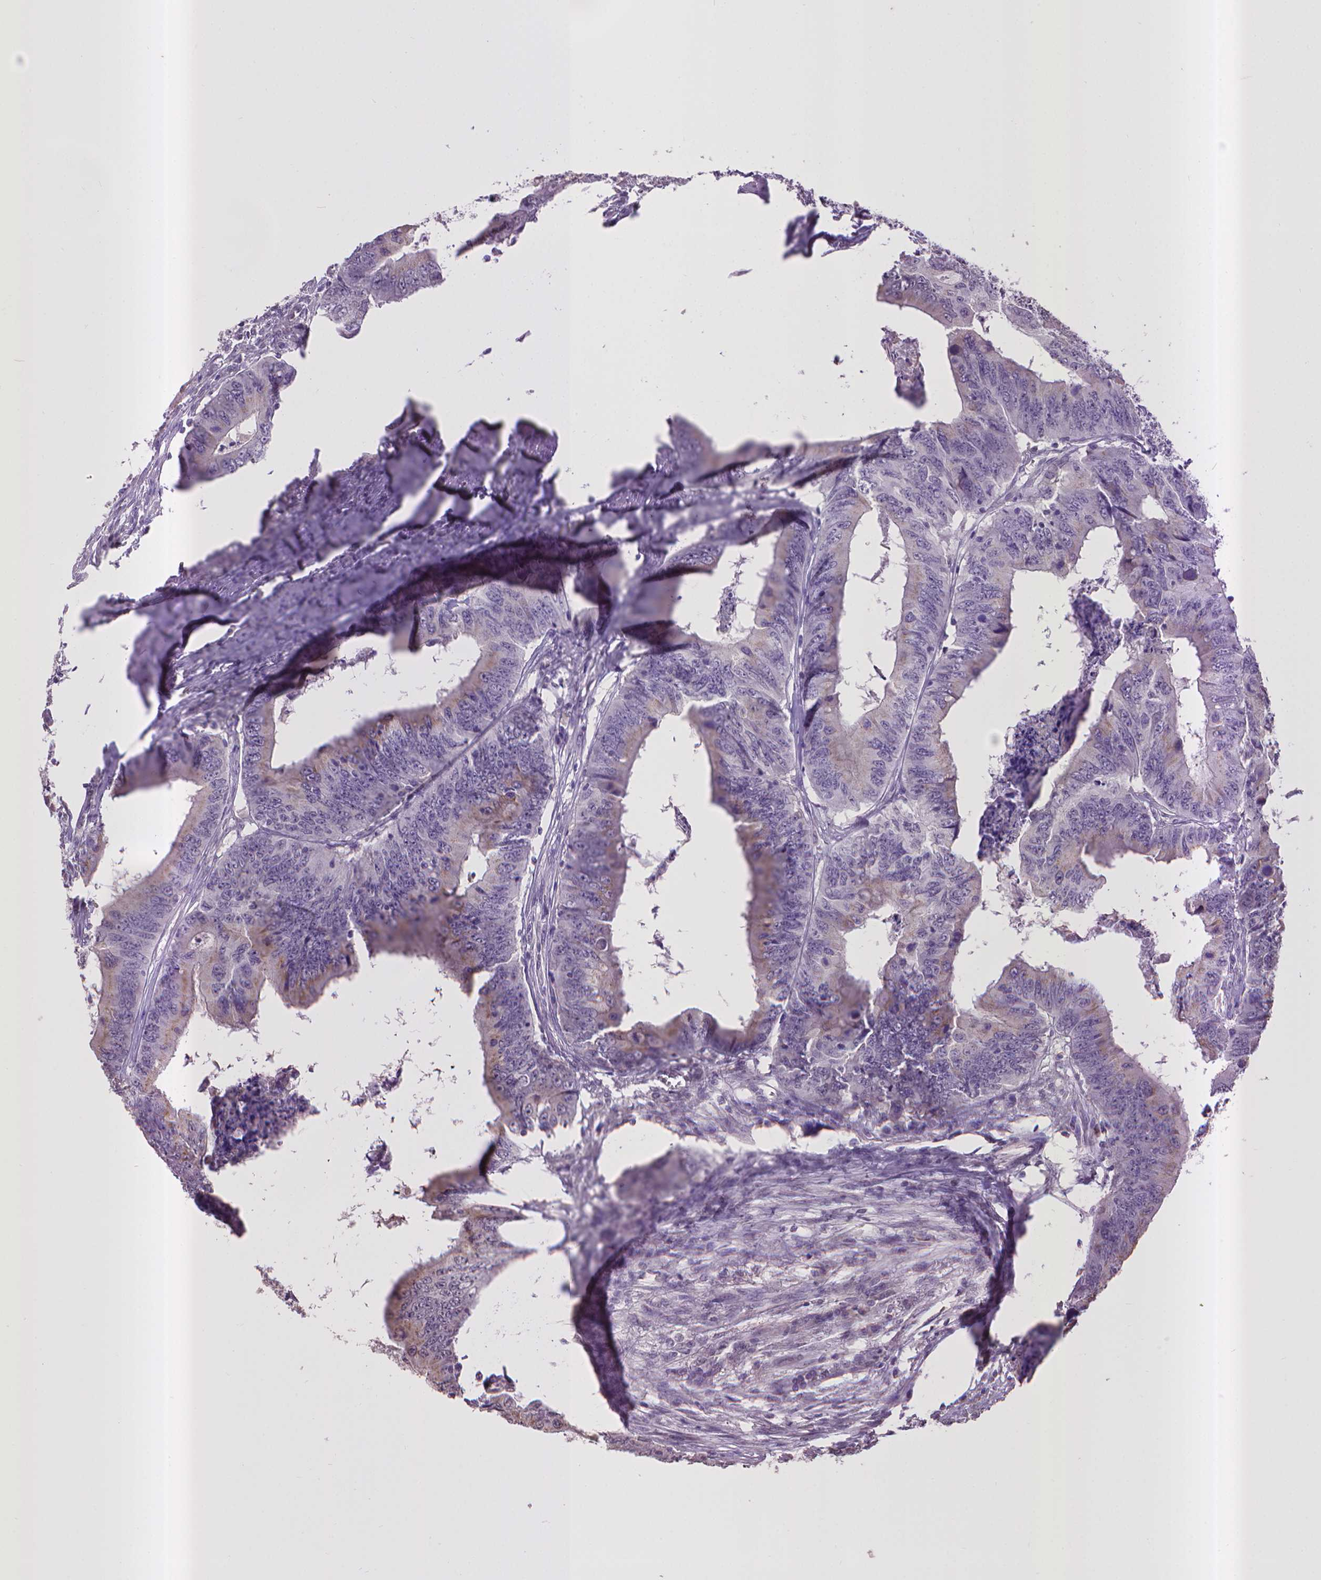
{"staining": {"intensity": "weak", "quantity": "<25%", "location": "cytoplasmic/membranous"}, "tissue": "colorectal cancer", "cell_type": "Tumor cells", "image_type": "cancer", "snomed": [{"axis": "morphology", "description": "Adenocarcinoma, NOS"}, {"axis": "topography", "description": "Colon"}], "caption": "This micrograph is of colorectal cancer (adenocarcinoma) stained with IHC to label a protein in brown with the nuclei are counter-stained blue. There is no positivity in tumor cells.", "gene": "CPM", "patient": {"sex": "male", "age": 53}}